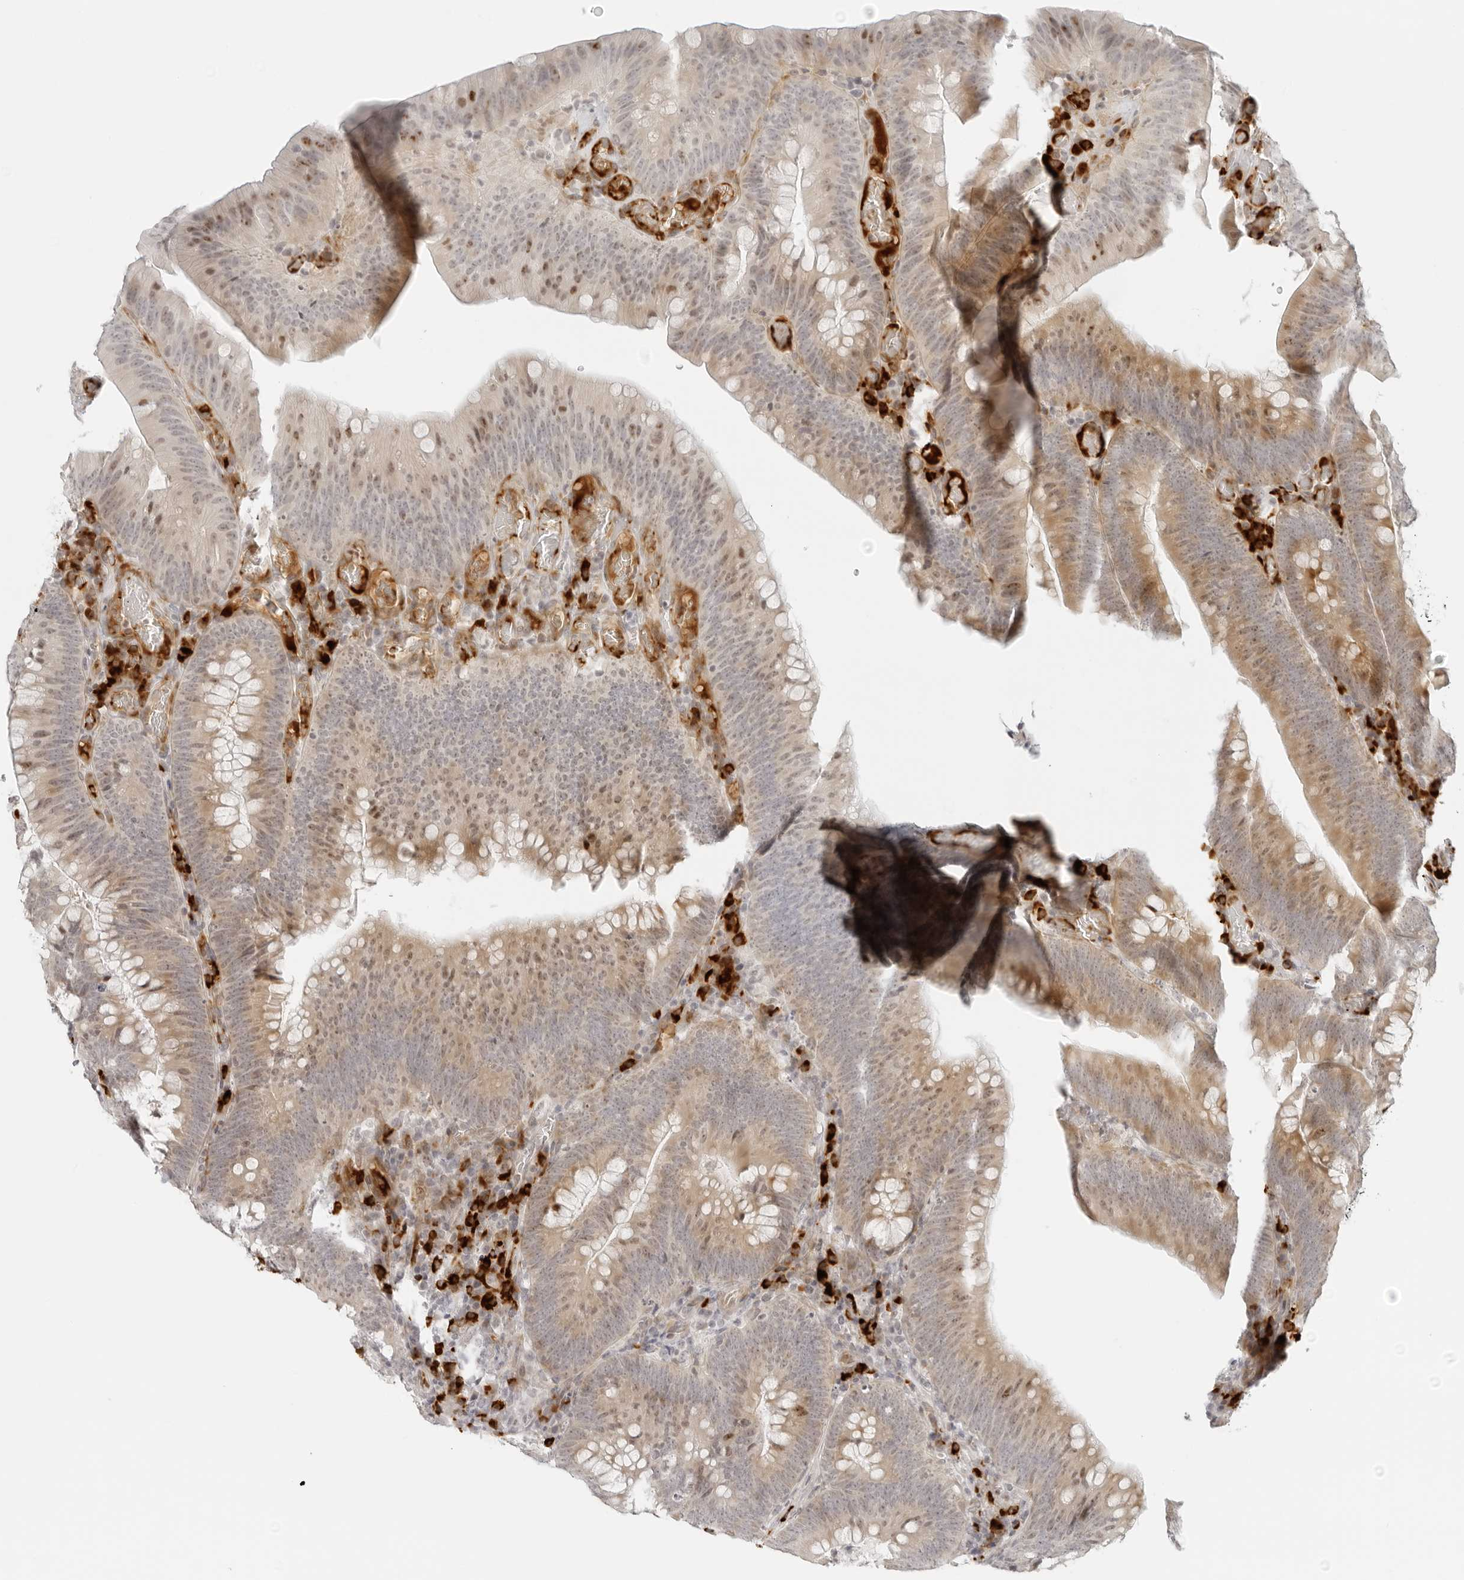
{"staining": {"intensity": "moderate", "quantity": "<25%", "location": "cytoplasmic/membranous,nuclear"}, "tissue": "colorectal cancer", "cell_type": "Tumor cells", "image_type": "cancer", "snomed": [{"axis": "morphology", "description": "Normal tissue, NOS"}, {"axis": "topography", "description": "Colon"}], "caption": "DAB (3,3'-diaminobenzidine) immunohistochemical staining of human colorectal cancer demonstrates moderate cytoplasmic/membranous and nuclear protein staining in approximately <25% of tumor cells. (brown staining indicates protein expression, while blue staining denotes nuclei).", "gene": "ZNF678", "patient": {"sex": "female", "age": 82}}